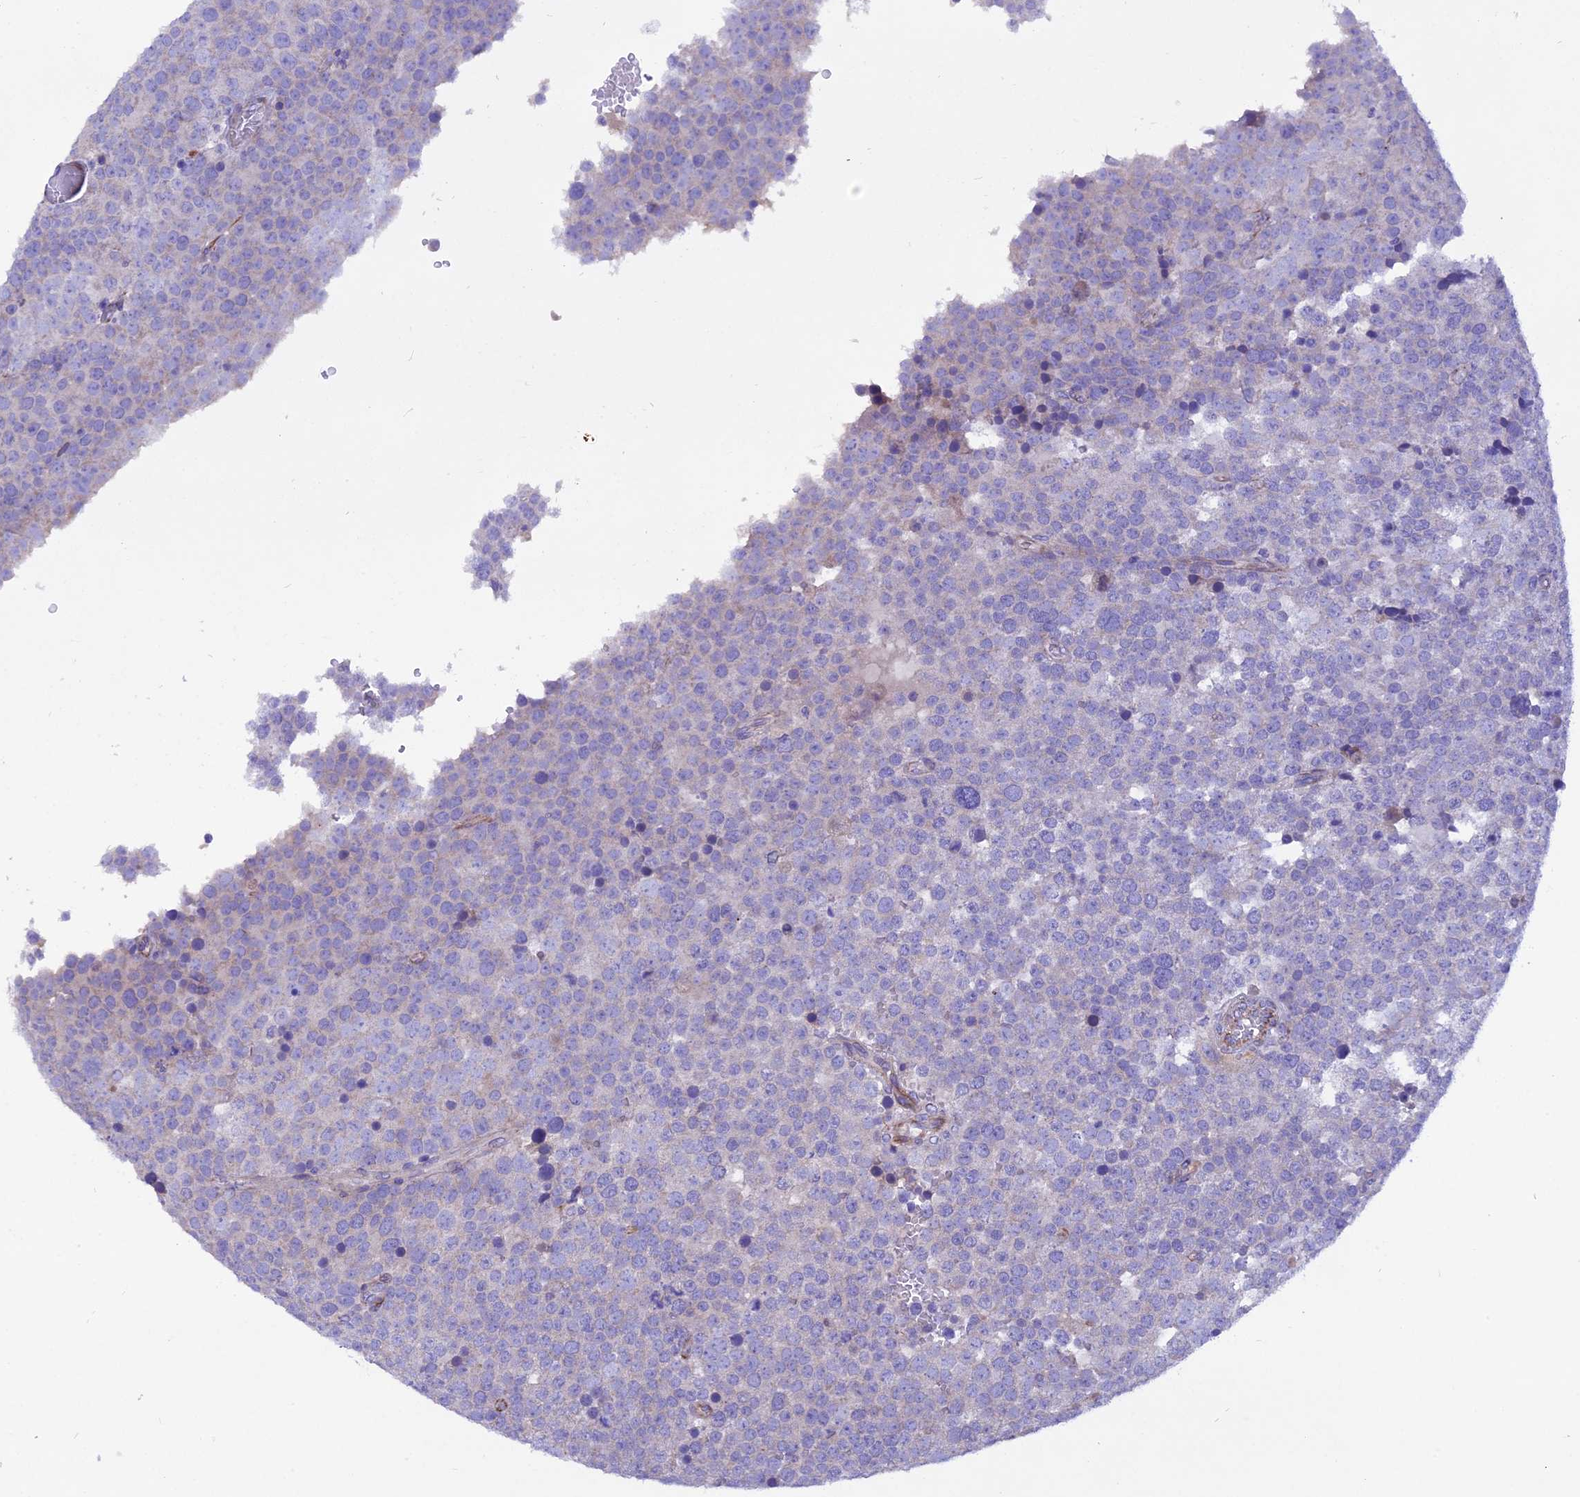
{"staining": {"intensity": "negative", "quantity": "none", "location": "none"}, "tissue": "testis cancer", "cell_type": "Tumor cells", "image_type": "cancer", "snomed": [{"axis": "morphology", "description": "Seminoma, NOS"}, {"axis": "topography", "description": "Testis"}], "caption": "Immunohistochemistry (IHC) of testis seminoma reveals no positivity in tumor cells. (DAB (3,3'-diaminobenzidine) immunohistochemistry (IHC) with hematoxylin counter stain).", "gene": "TMEM138", "patient": {"sex": "male", "age": 71}}